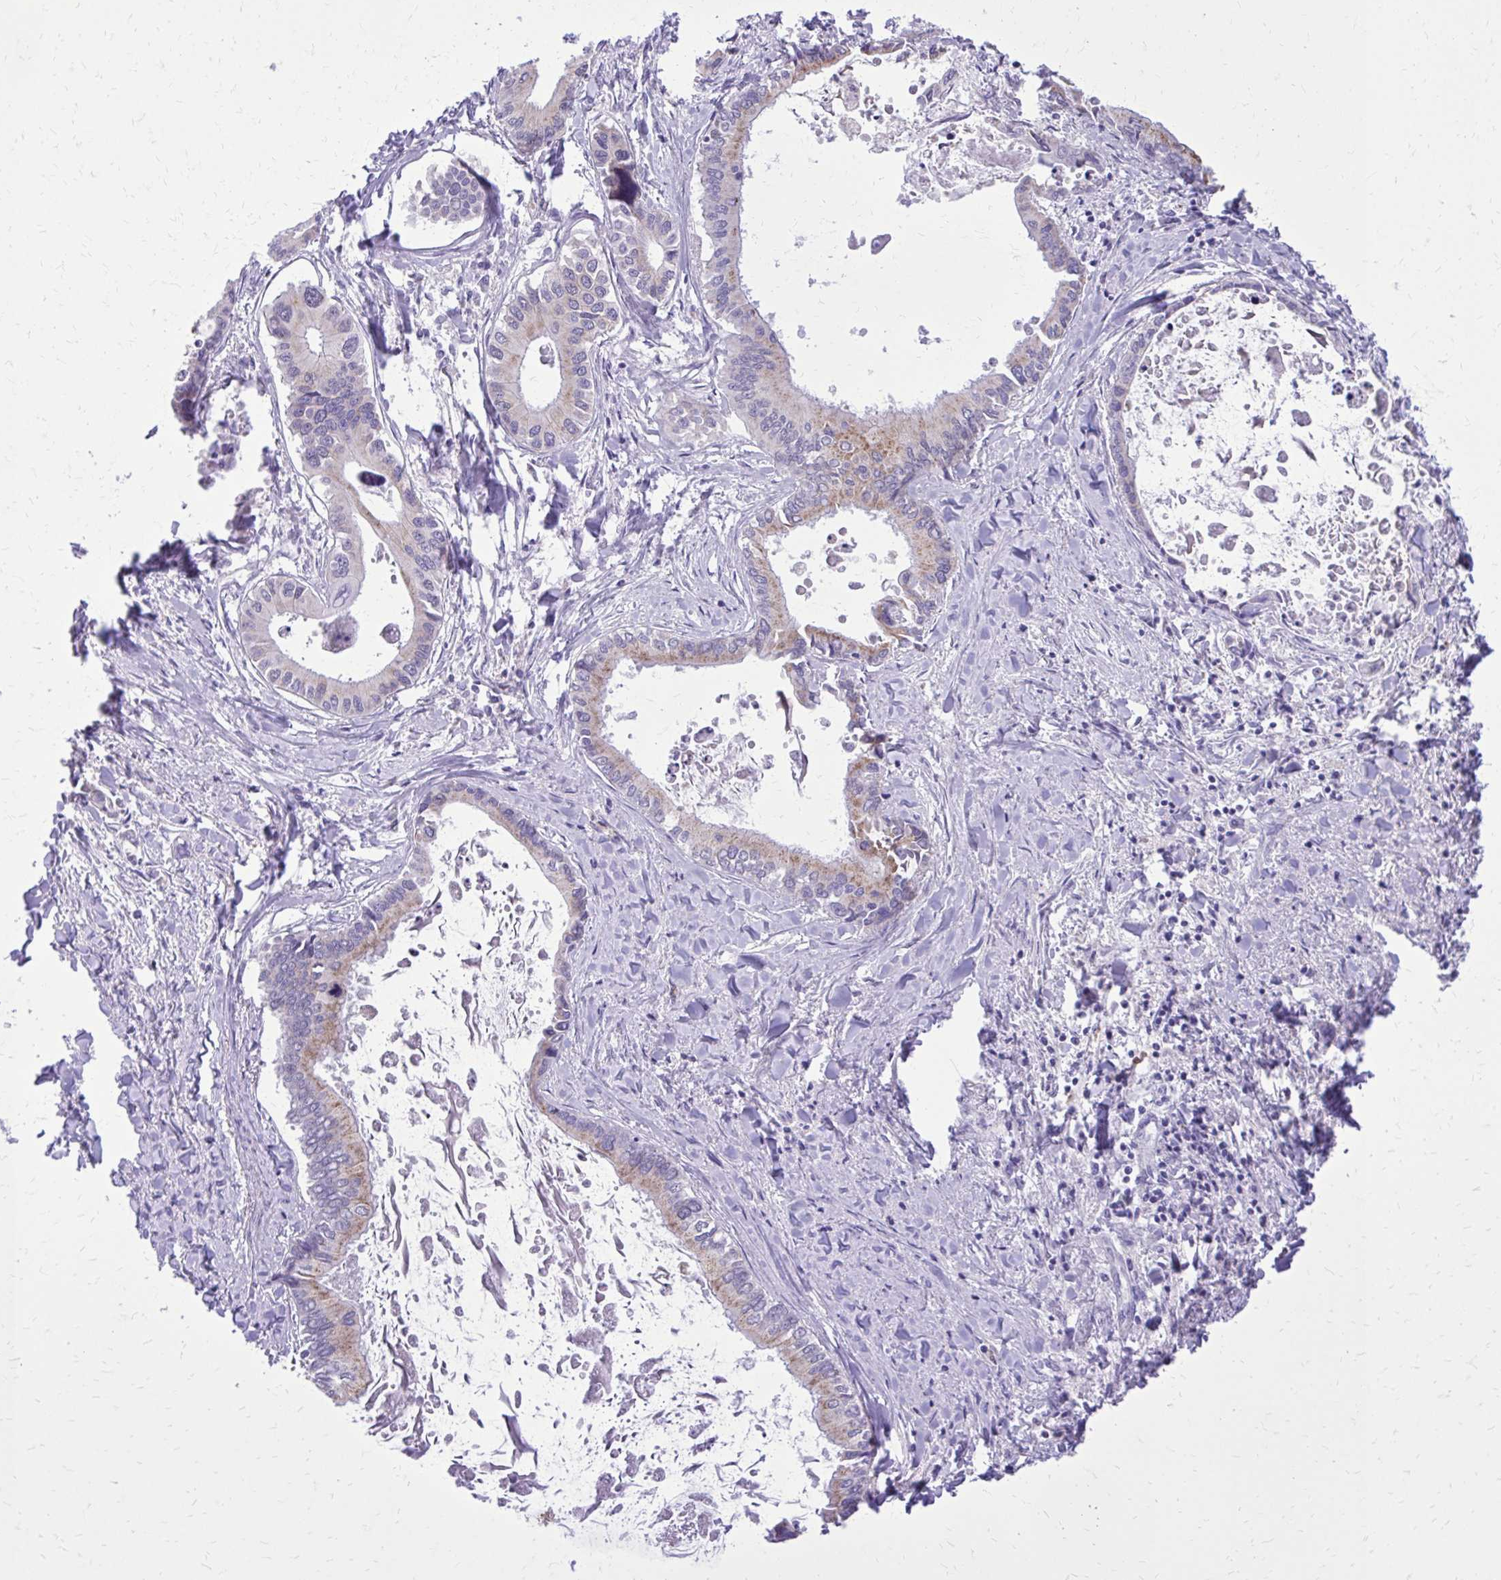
{"staining": {"intensity": "weak", "quantity": "<25%", "location": "cytoplasmic/membranous"}, "tissue": "liver cancer", "cell_type": "Tumor cells", "image_type": "cancer", "snomed": [{"axis": "morphology", "description": "Cholangiocarcinoma"}, {"axis": "topography", "description": "Liver"}], "caption": "The IHC image has no significant staining in tumor cells of cholangiocarcinoma (liver) tissue.", "gene": "CAT", "patient": {"sex": "male", "age": 66}}